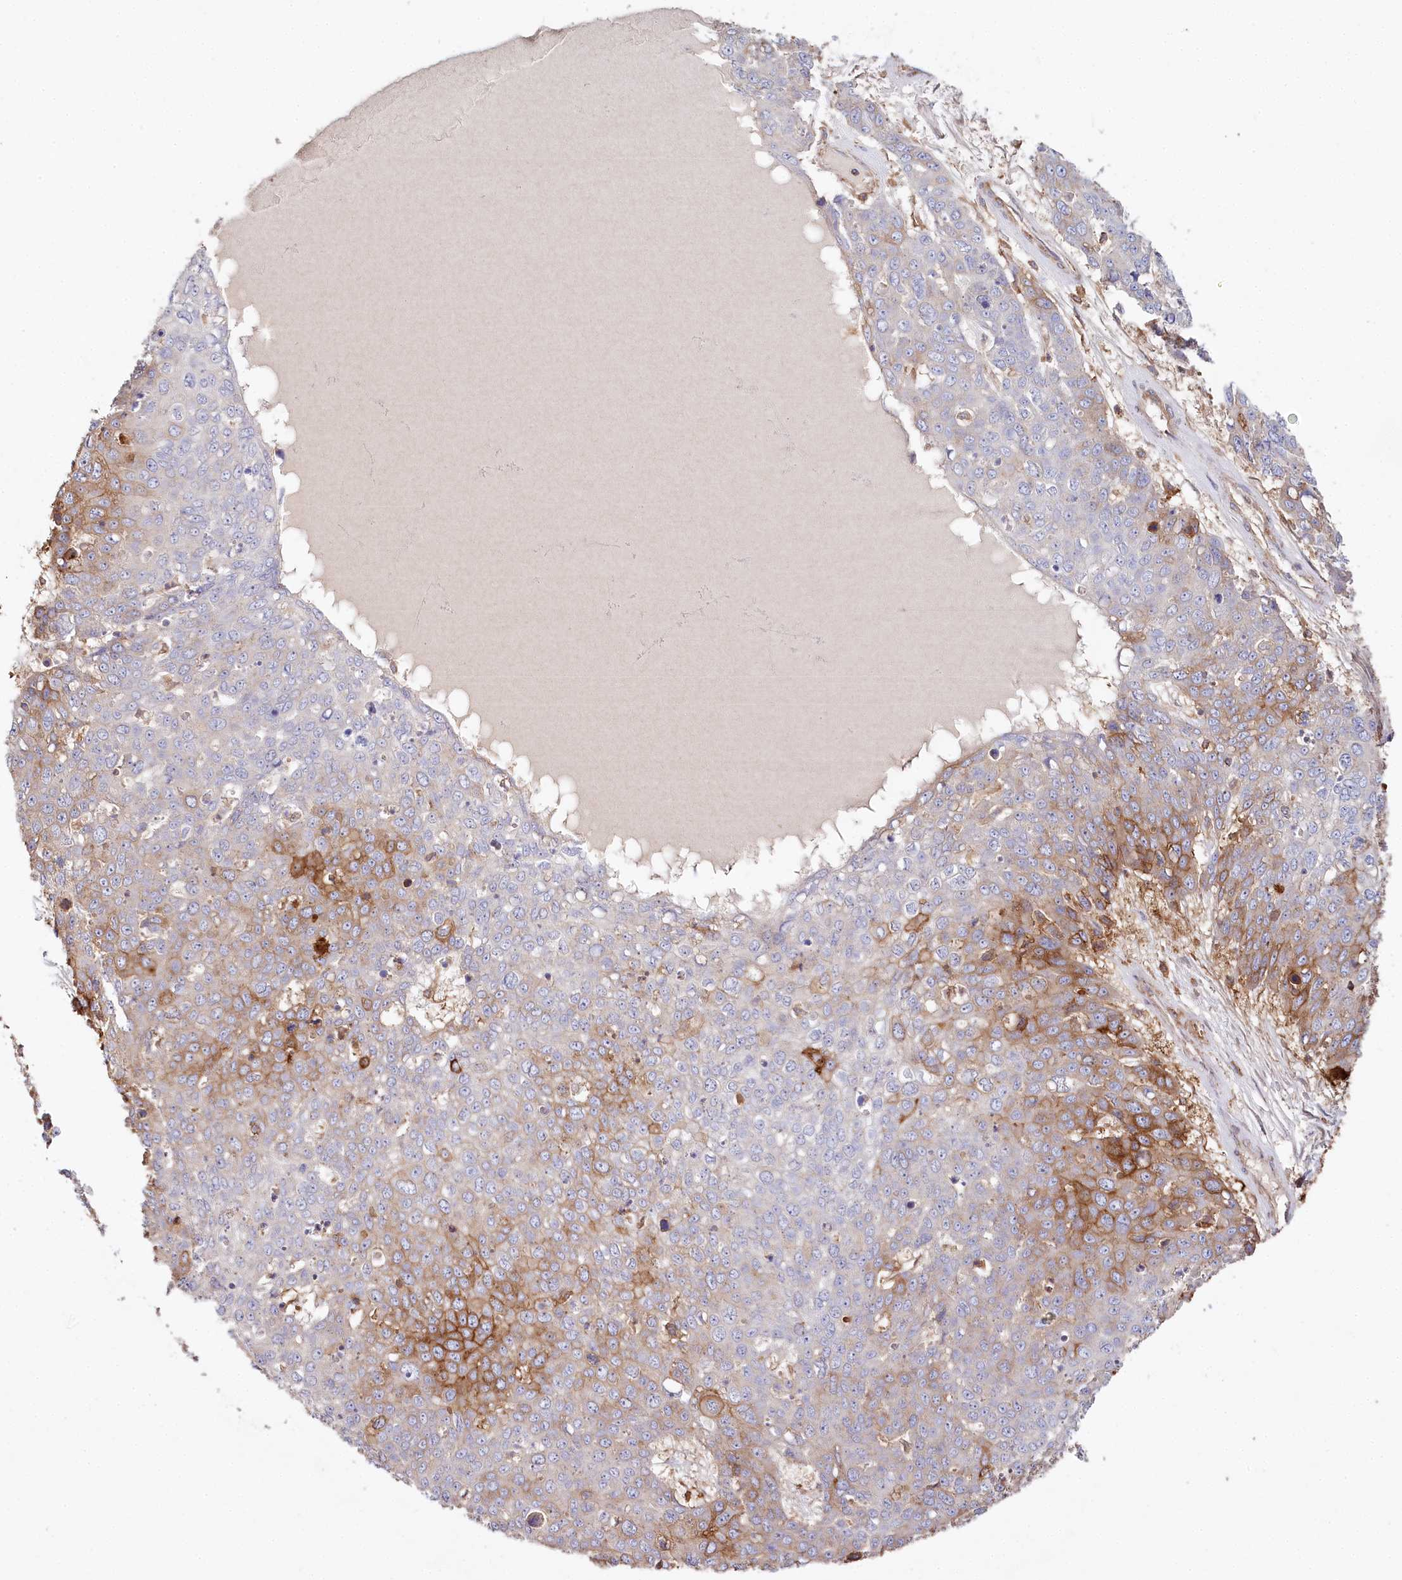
{"staining": {"intensity": "moderate", "quantity": "25%-75%", "location": "cytoplasmic/membranous"}, "tissue": "skin cancer", "cell_type": "Tumor cells", "image_type": "cancer", "snomed": [{"axis": "morphology", "description": "Squamous cell carcinoma, NOS"}, {"axis": "topography", "description": "Skin"}], "caption": "Human skin squamous cell carcinoma stained with a protein marker shows moderate staining in tumor cells.", "gene": "RBP5", "patient": {"sex": "male", "age": 71}}